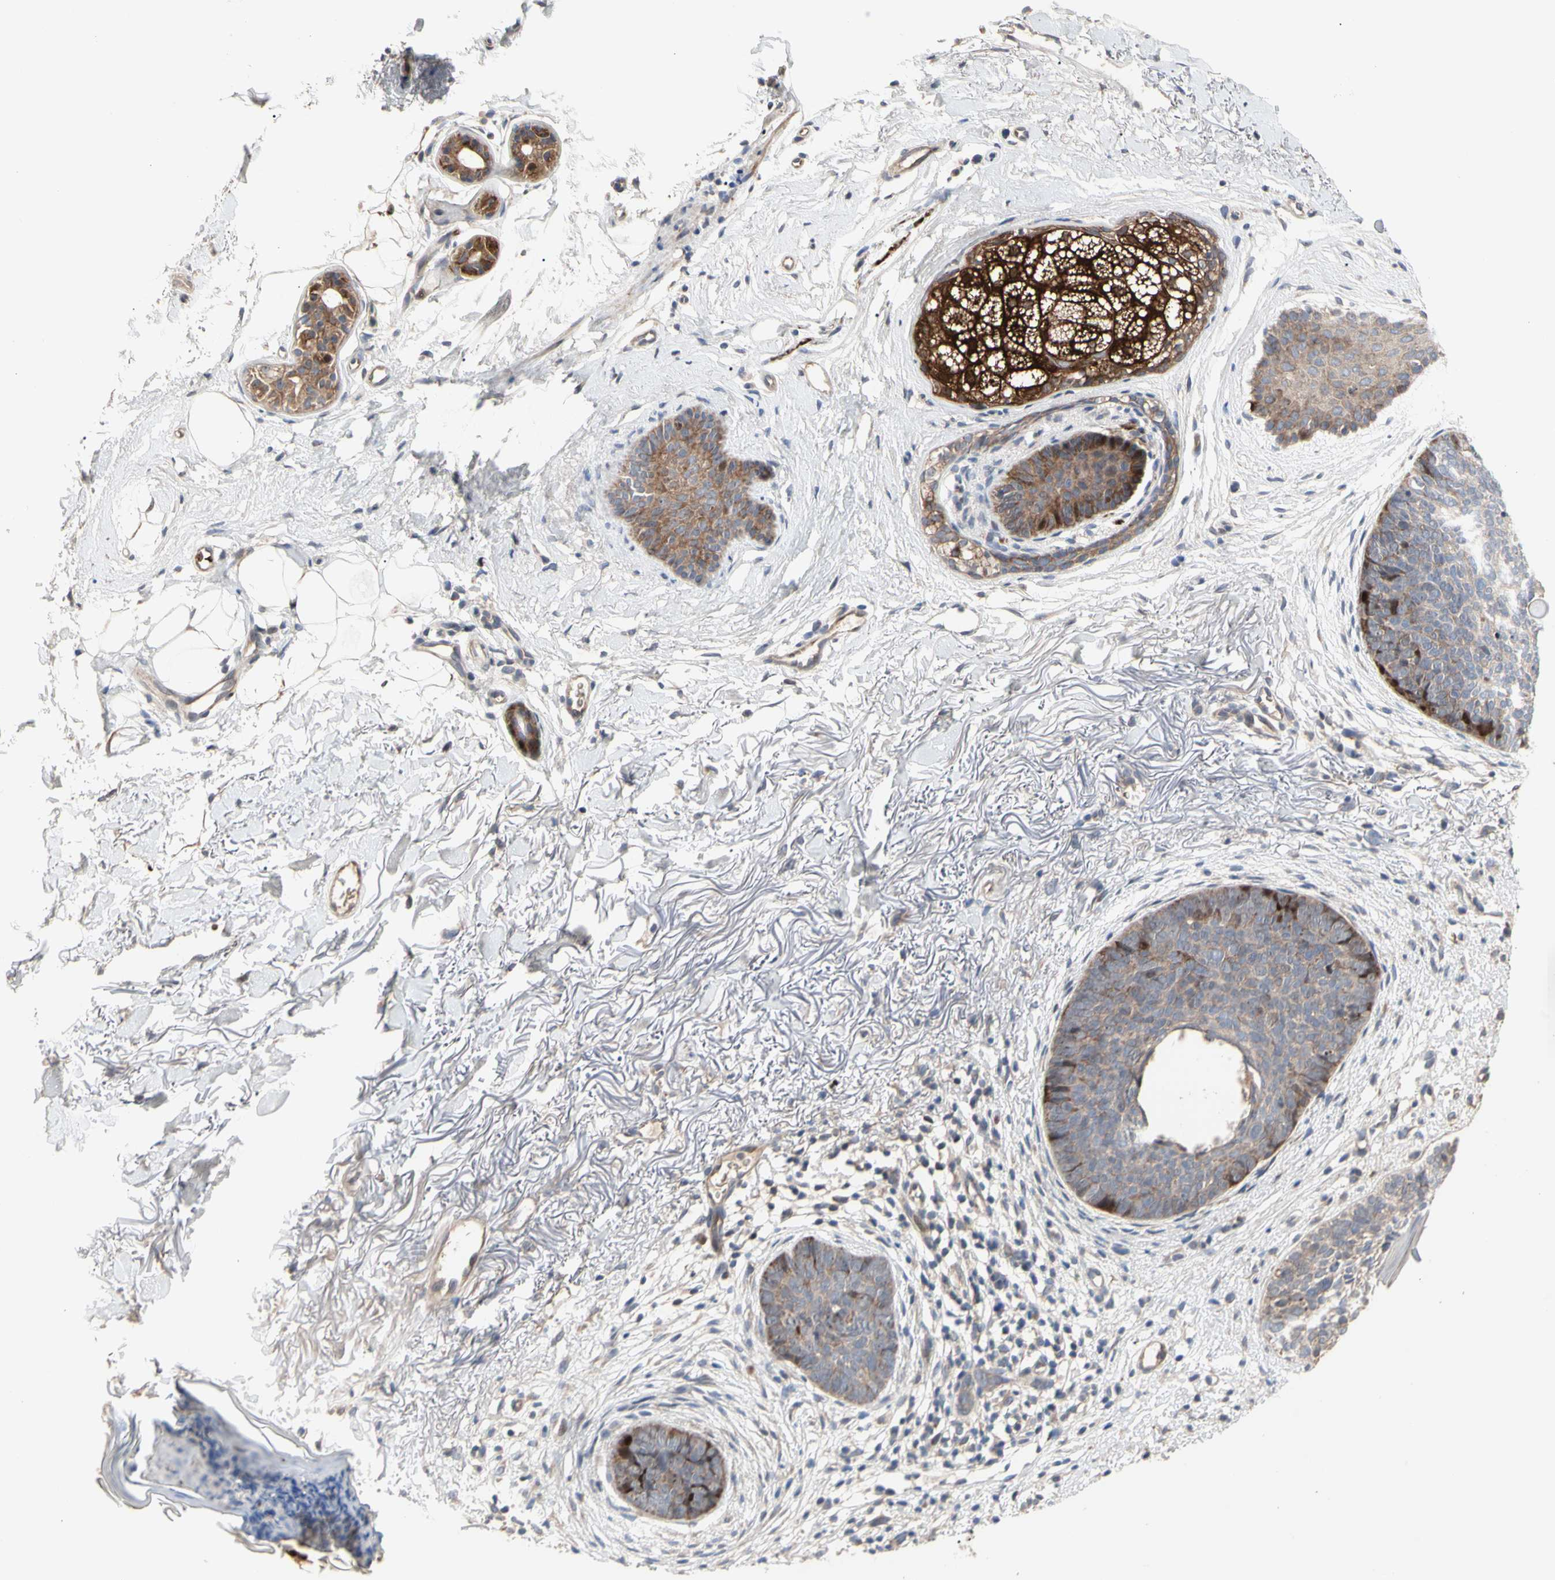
{"staining": {"intensity": "weak", "quantity": ">75%", "location": "cytoplasmic/membranous"}, "tissue": "skin cancer", "cell_type": "Tumor cells", "image_type": "cancer", "snomed": [{"axis": "morphology", "description": "Basal cell carcinoma"}, {"axis": "topography", "description": "Skin"}], "caption": "Immunohistochemical staining of skin cancer exhibits weak cytoplasmic/membranous protein positivity in approximately >75% of tumor cells. The protein of interest is stained brown, and the nuclei are stained in blue (DAB (3,3'-diaminobenzidine) IHC with brightfield microscopy, high magnification).", "gene": "HMGCR", "patient": {"sex": "female", "age": 70}}